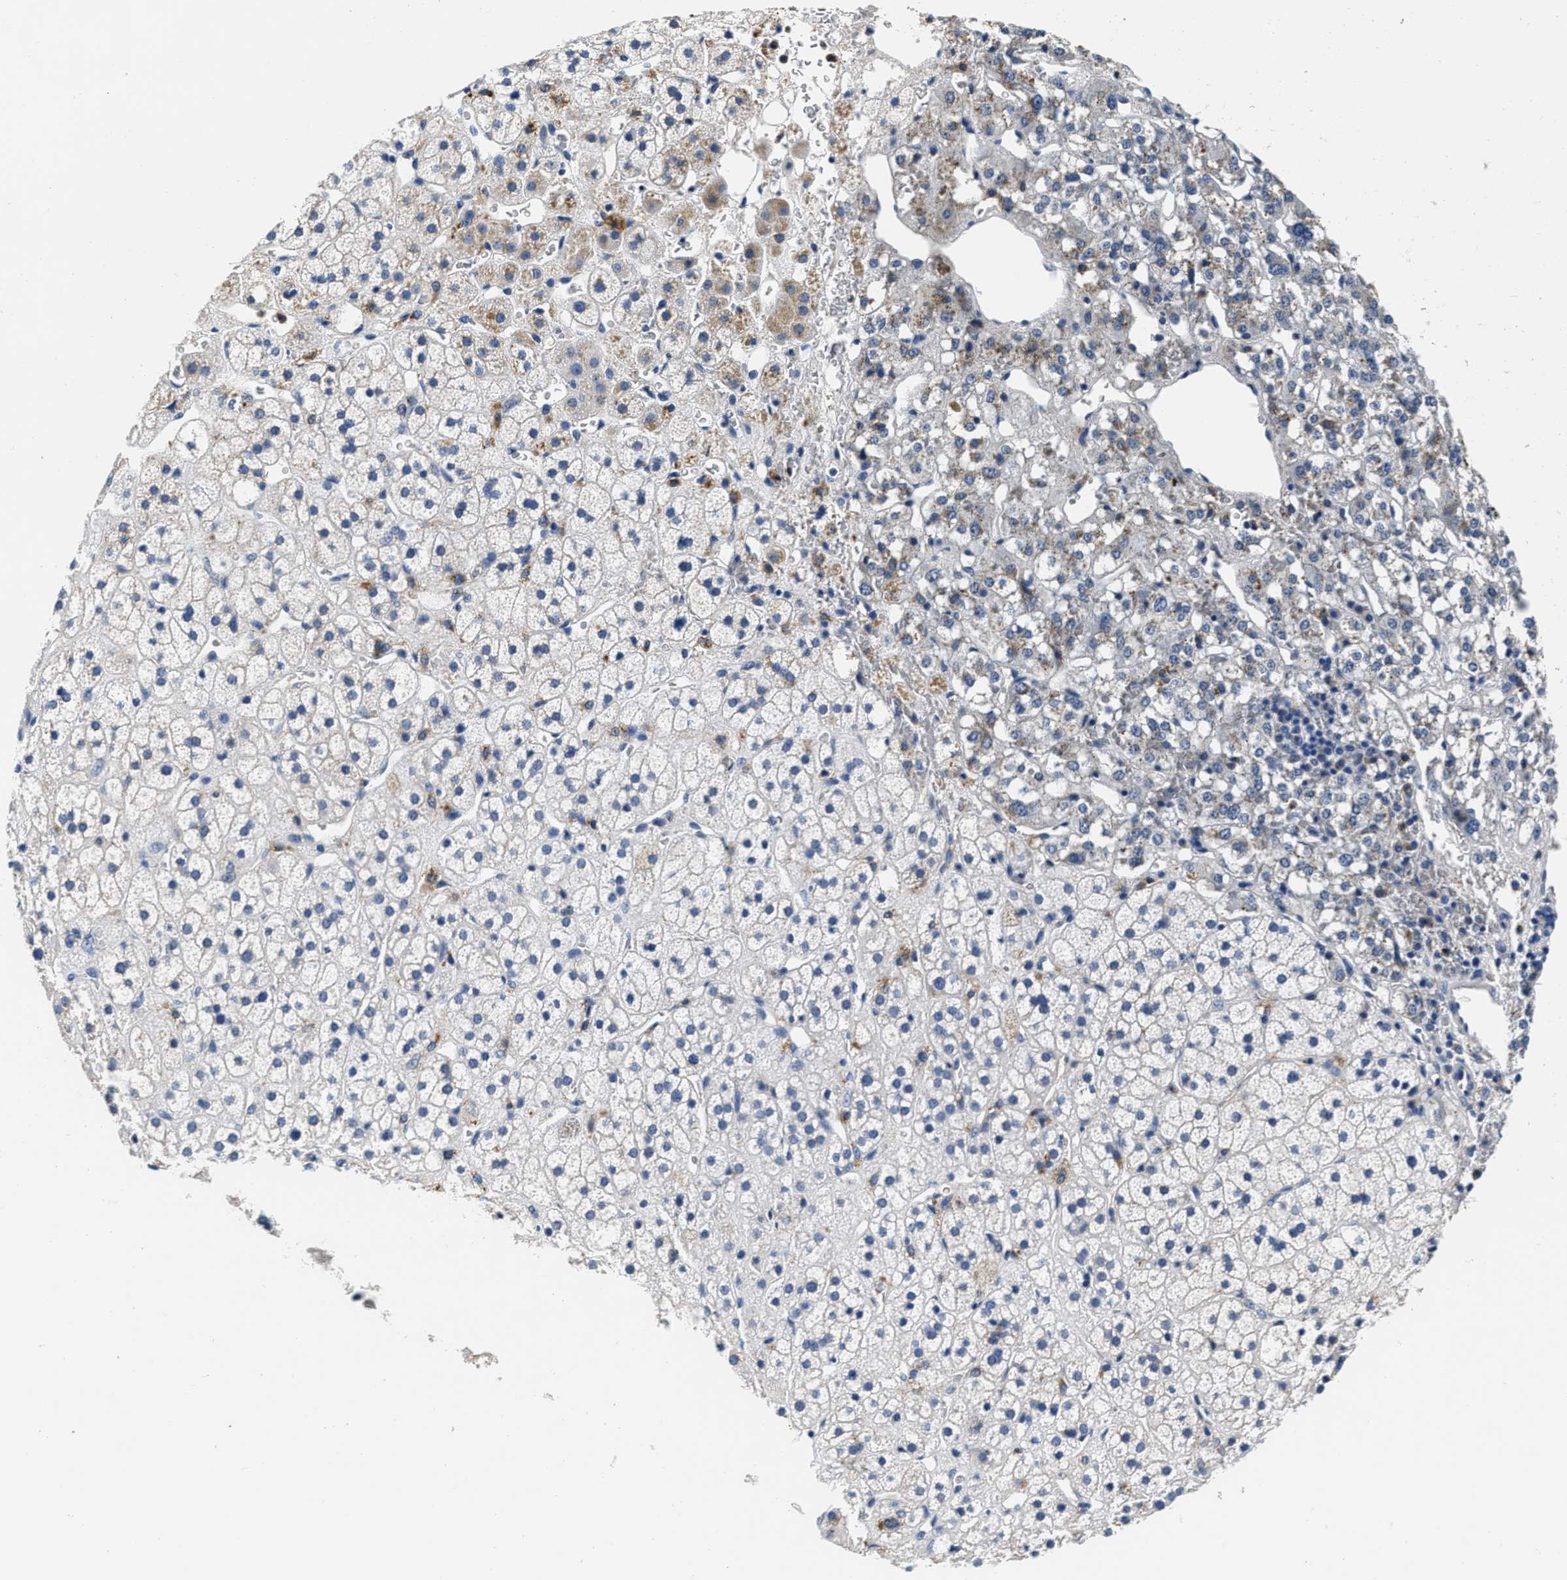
{"staining": {"intensity": "weak", "quantity": "<25%", "location": "cytoplasmic/membranous"}, "tissue": "adrenal gland", "cell_type": "Glandular cells", "image_type": "normal", "snomed": [{"axis": "morphology", "description": "Normal tissue, NOS"}, {"axis": "topography", "description": "Adrenal gland"}], "caption": "High magnification brightfield microscopy of normal adrenal gland stained with DAB (brown) and counterstained with hematoxylin (blue): glandular cells show no significant staining.", "gene": "GRN", "patient": {"sex": "male", "age": 56}}